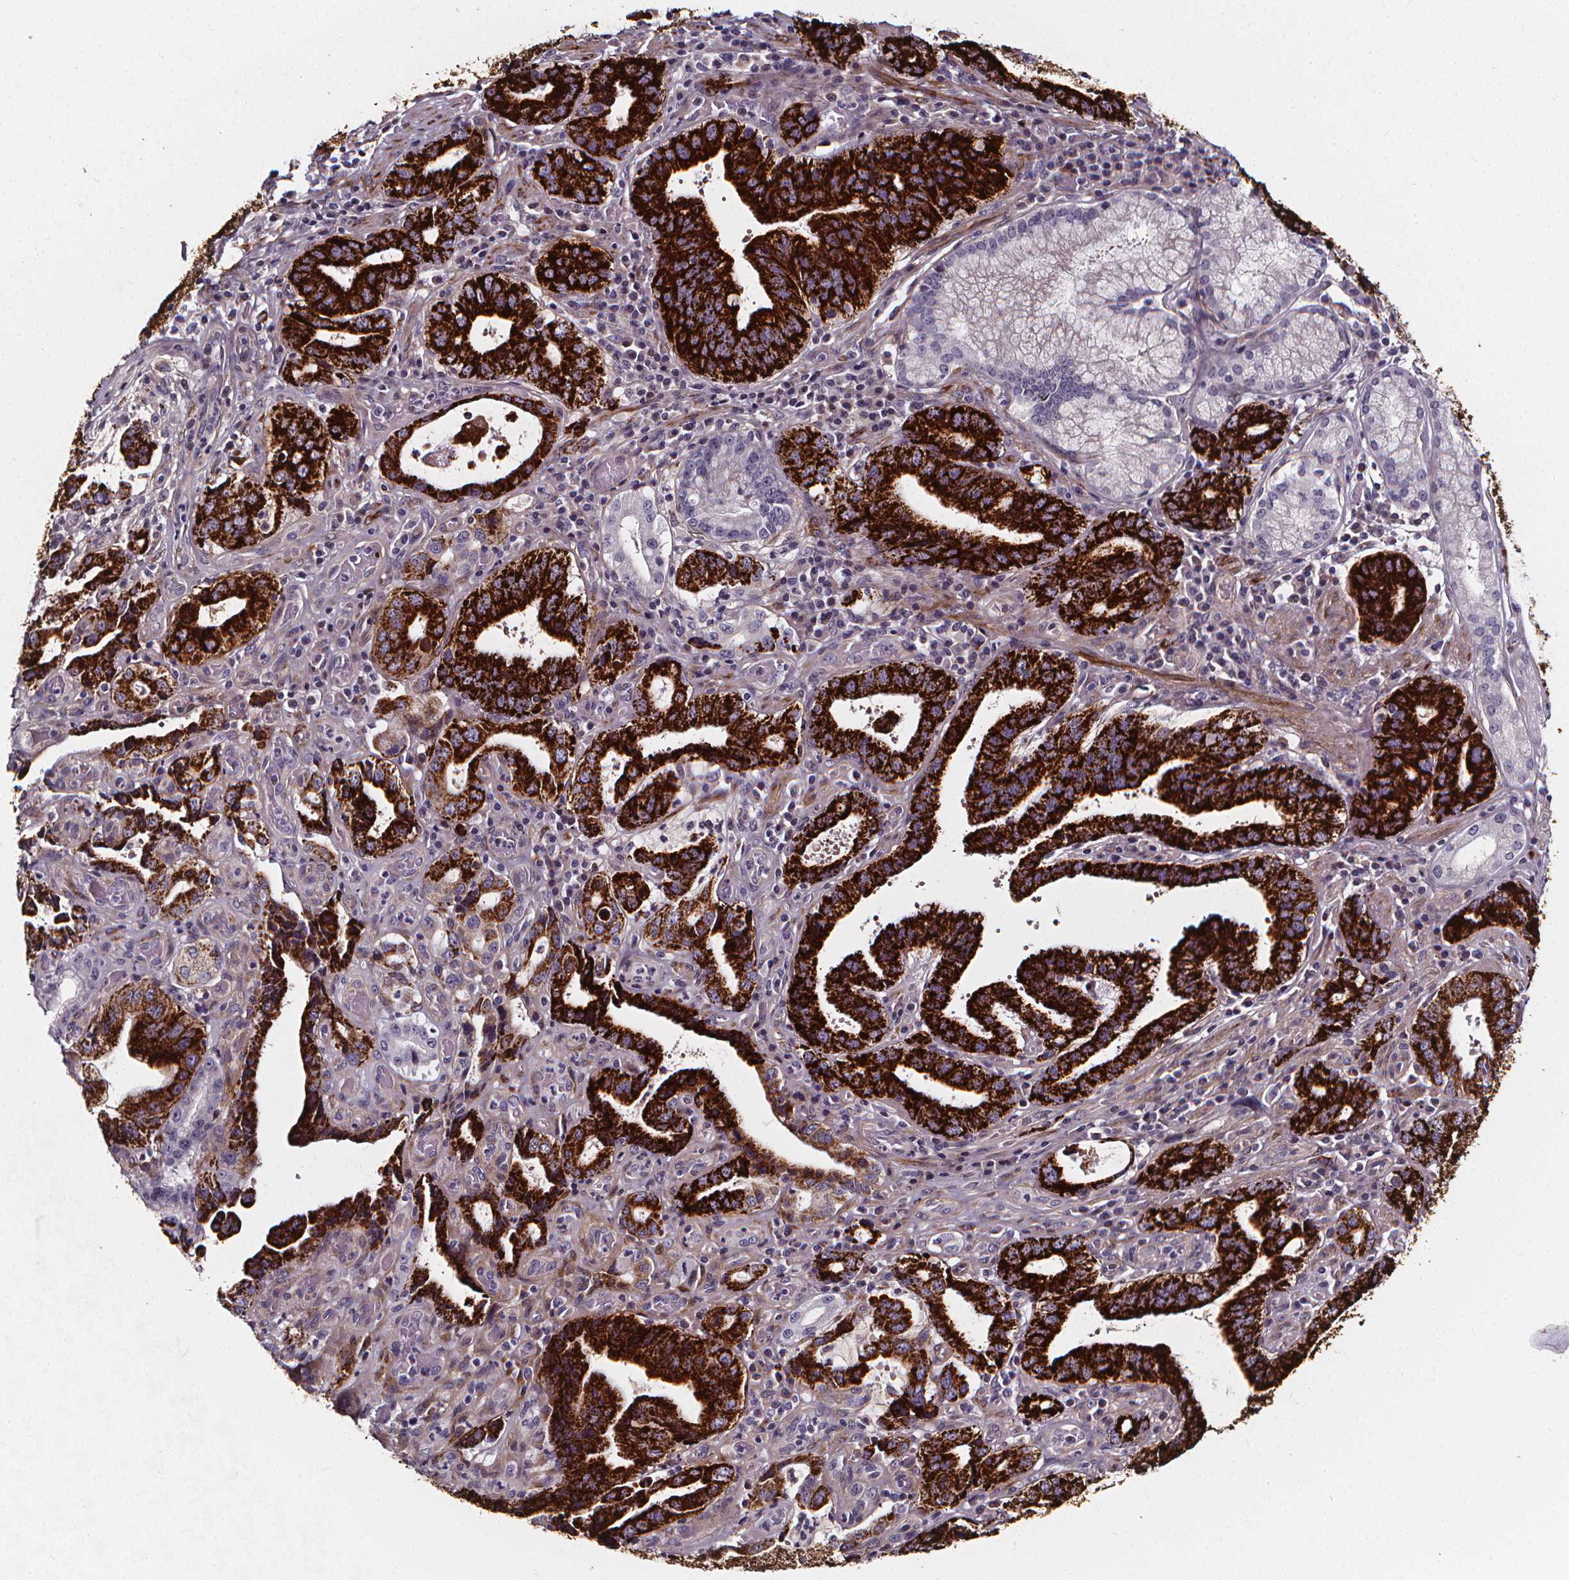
{"staining": {"intensity": "strong", "quantity": "25%-75%", "location": "cytoplasmic/membranous"}, "tissue": "stomach cancer", "cell_type": "Tumor cells", "image_type": "cancer", "snomed": [{"axis": "morphology", "description": "Adenocarcinoma, NOS"}, {"axis": "topography", "description": "Stomach, lower"}], "caption": "IHC of adenocarcinoma (stomach) shows high levels of strong cytoplasmic/membranous staining in about 25%-75% of tumor cells.", "gene": "AEBP1", "patient": {"sex": "female", "age": 76}}